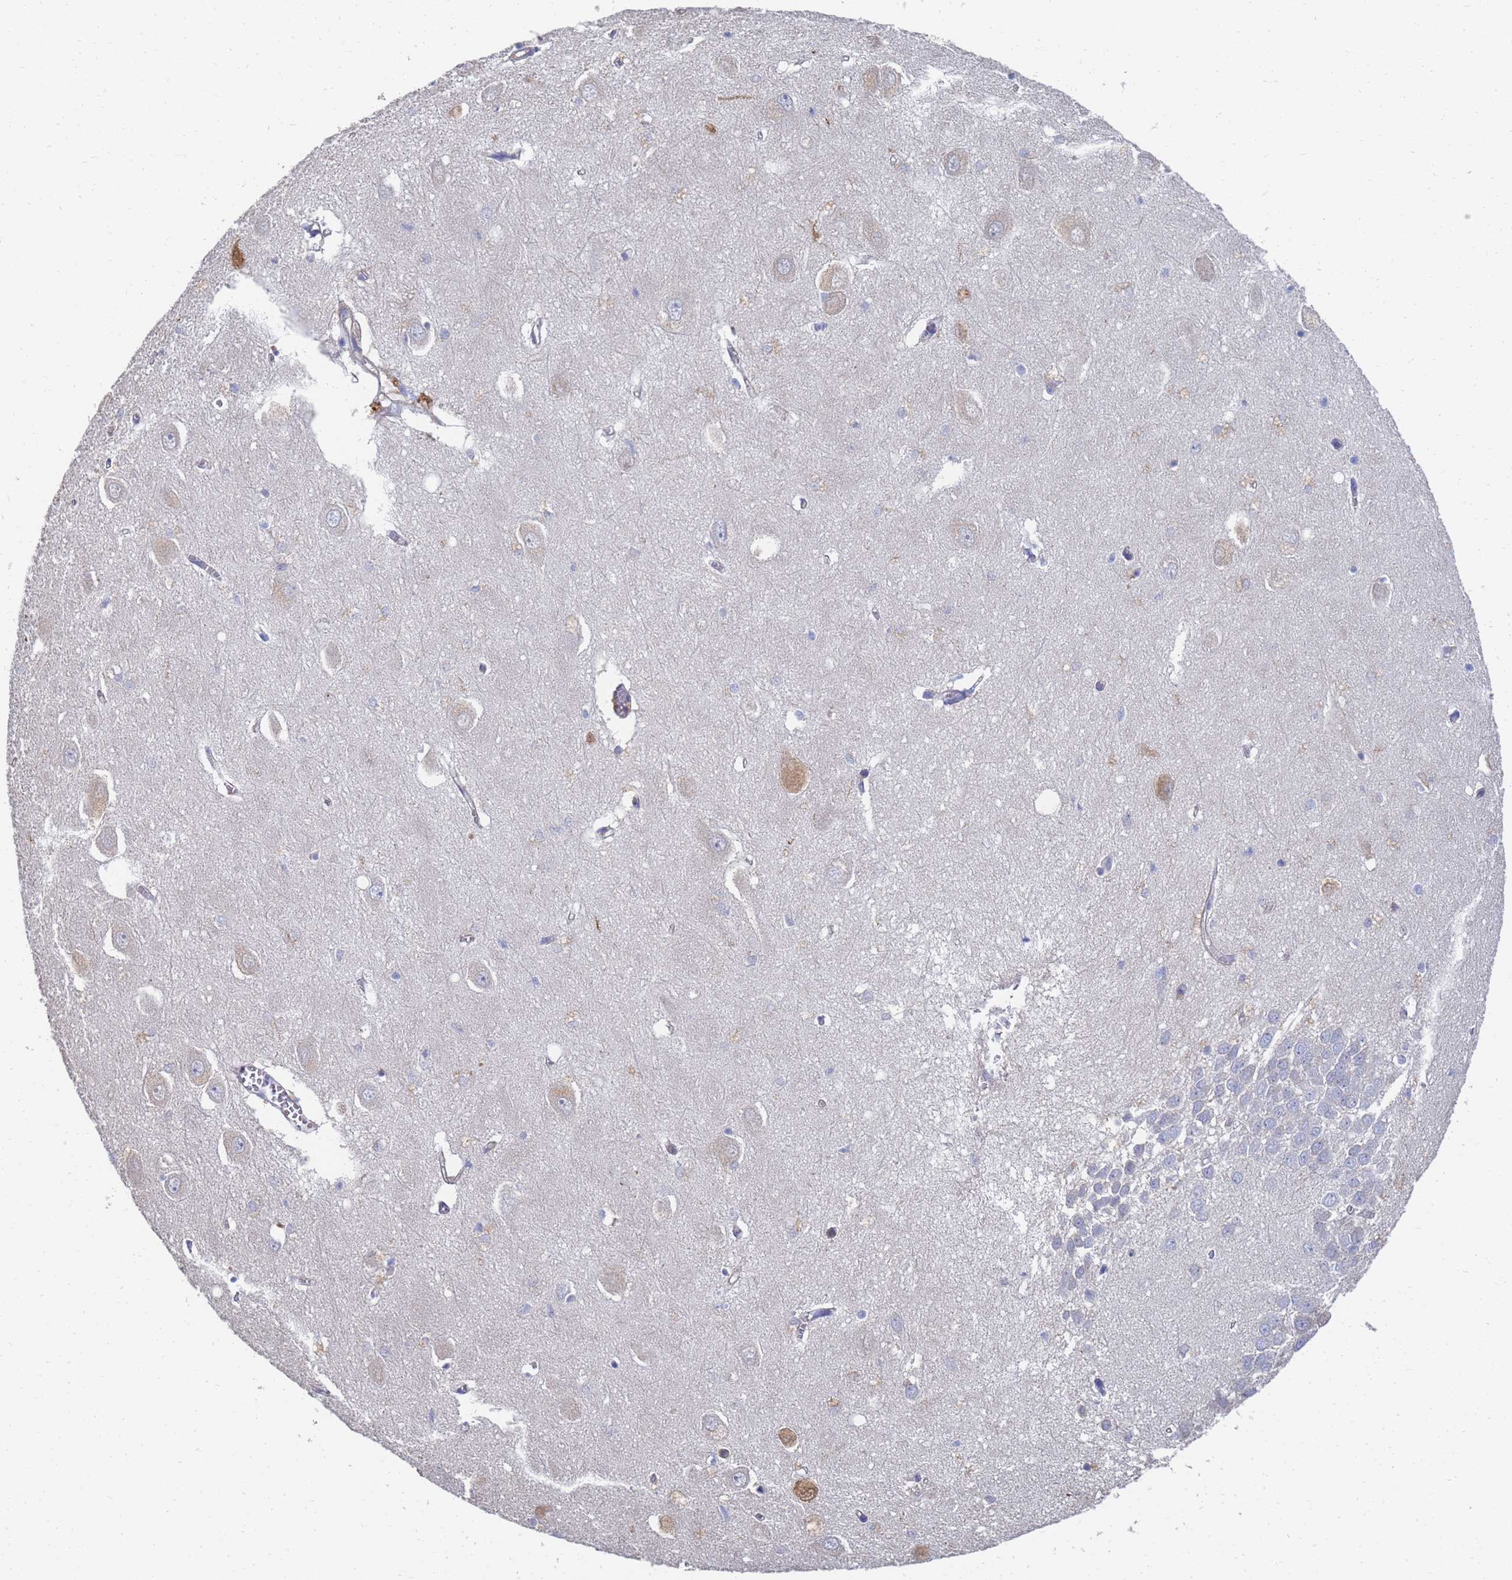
{"staining": {"intensity": "weak", "quantity": "<25%", "location": "cytoplasmic/membranous"}, "tissue": "hippocampus", "cell_type": "Glial cells", "image_type": "normal", "snomed": [{"axis": "morphology", "description": "Normal tissue, NOS"}, {"axis": "topography", "description": "Hippocampus"}], "caption": "The image exhibits no significant staining in glial cells of hippocampus.", "gene": "LBX2", "patient": {"sex": "female", "age": 64}}